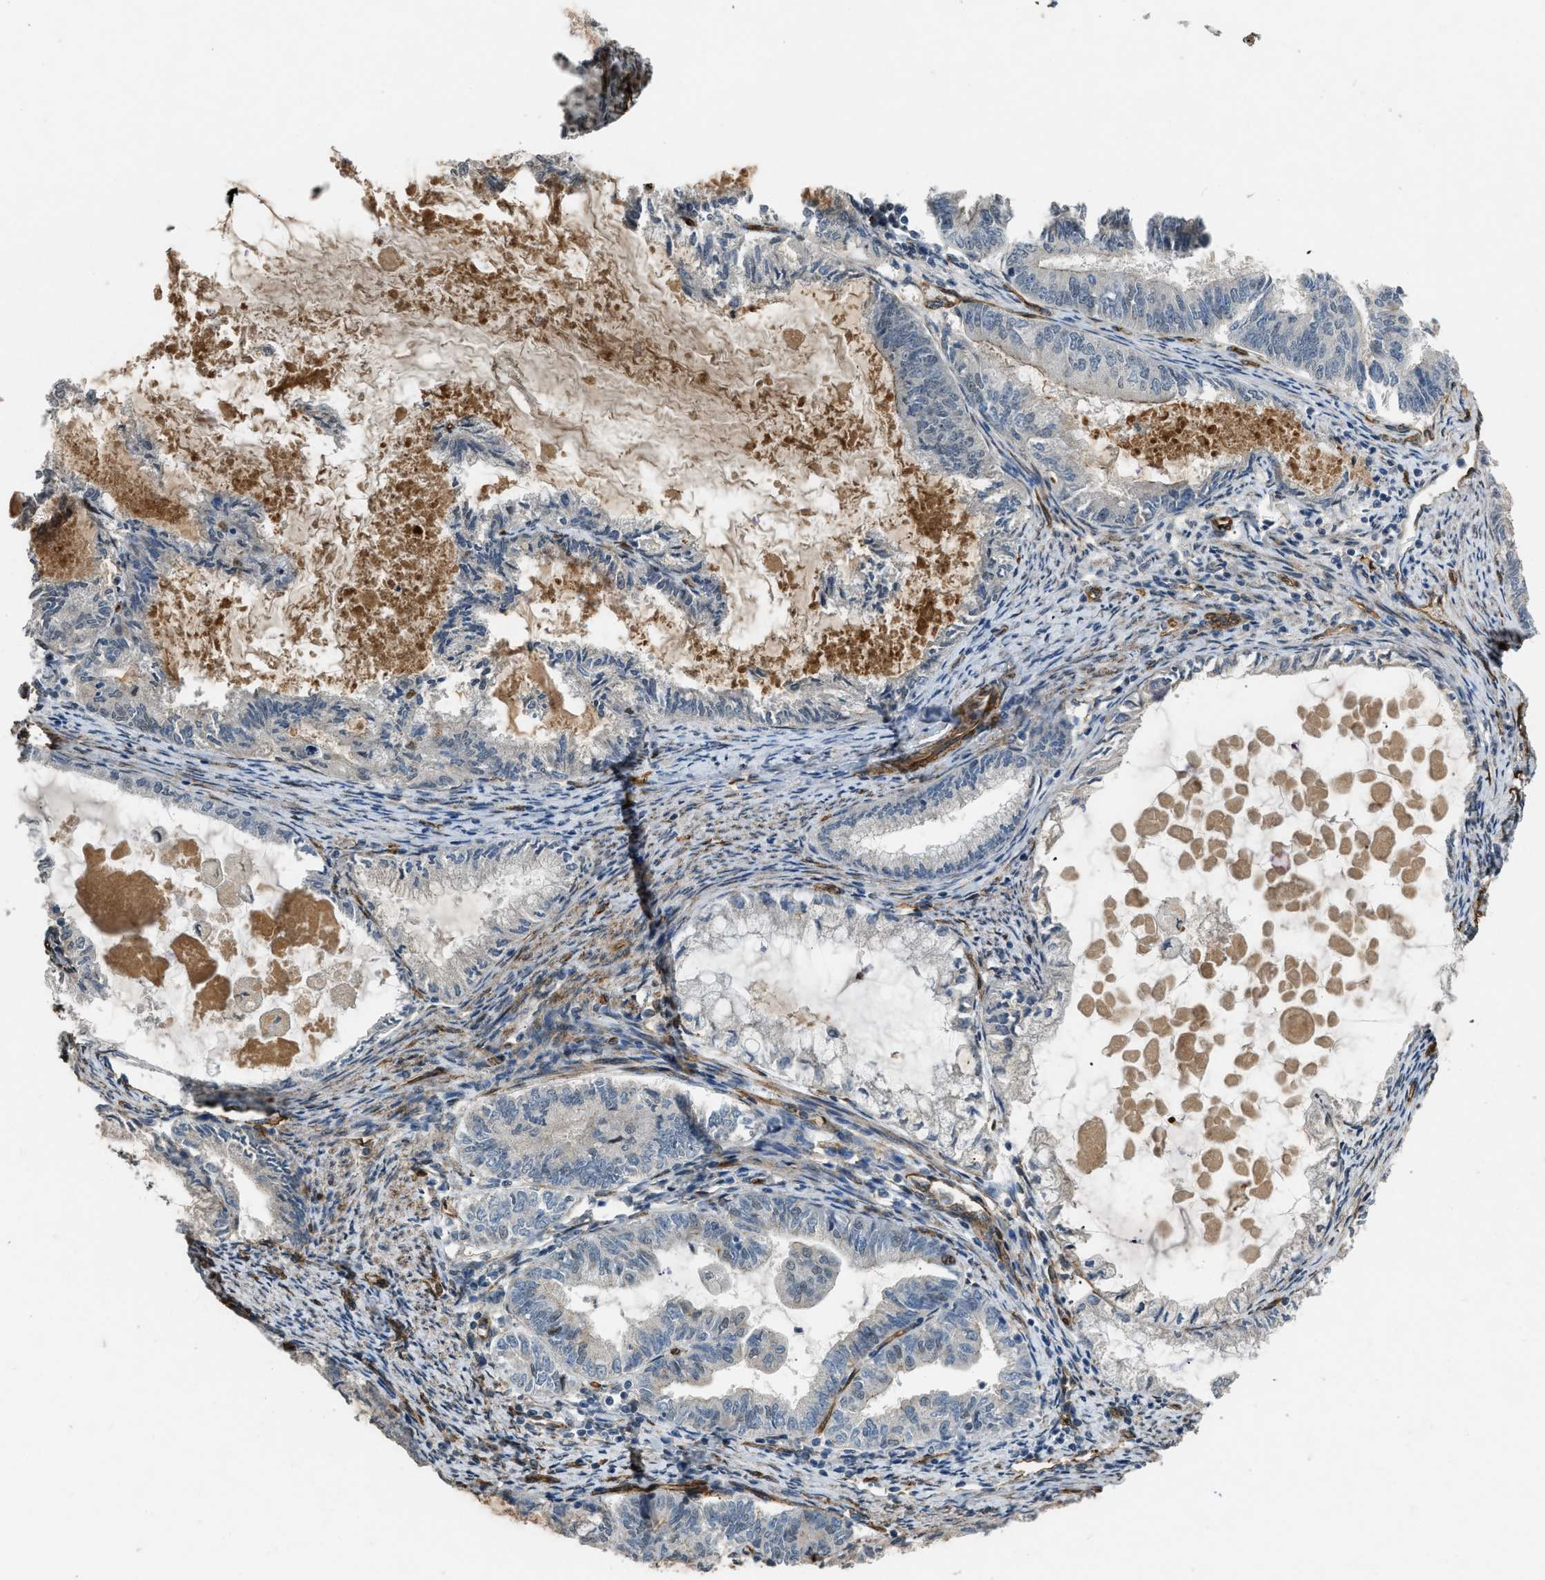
{"staining": {"intensity": "negative", "quantity": "none", "location": "none"}, "tissue": "endometrial cancer", "cell_type": "Tumor cells", "image_type": "cancer", "snomed": [{"axis": "morphology", "description": "Adenocarcinoma, NOS"}, {"axis": "topography", "description": "Endometrium"}], "caption": "Tumor cells show no significant protein positivity in adenocarcinoma (endometrial). (Brightfield microscopy of DAB (3,3'-diaminobenzidine) immunohistochemistry (IHC) at high magnification).", "gene": "NMB", "patient": {"sex": "female", "age": 86}}